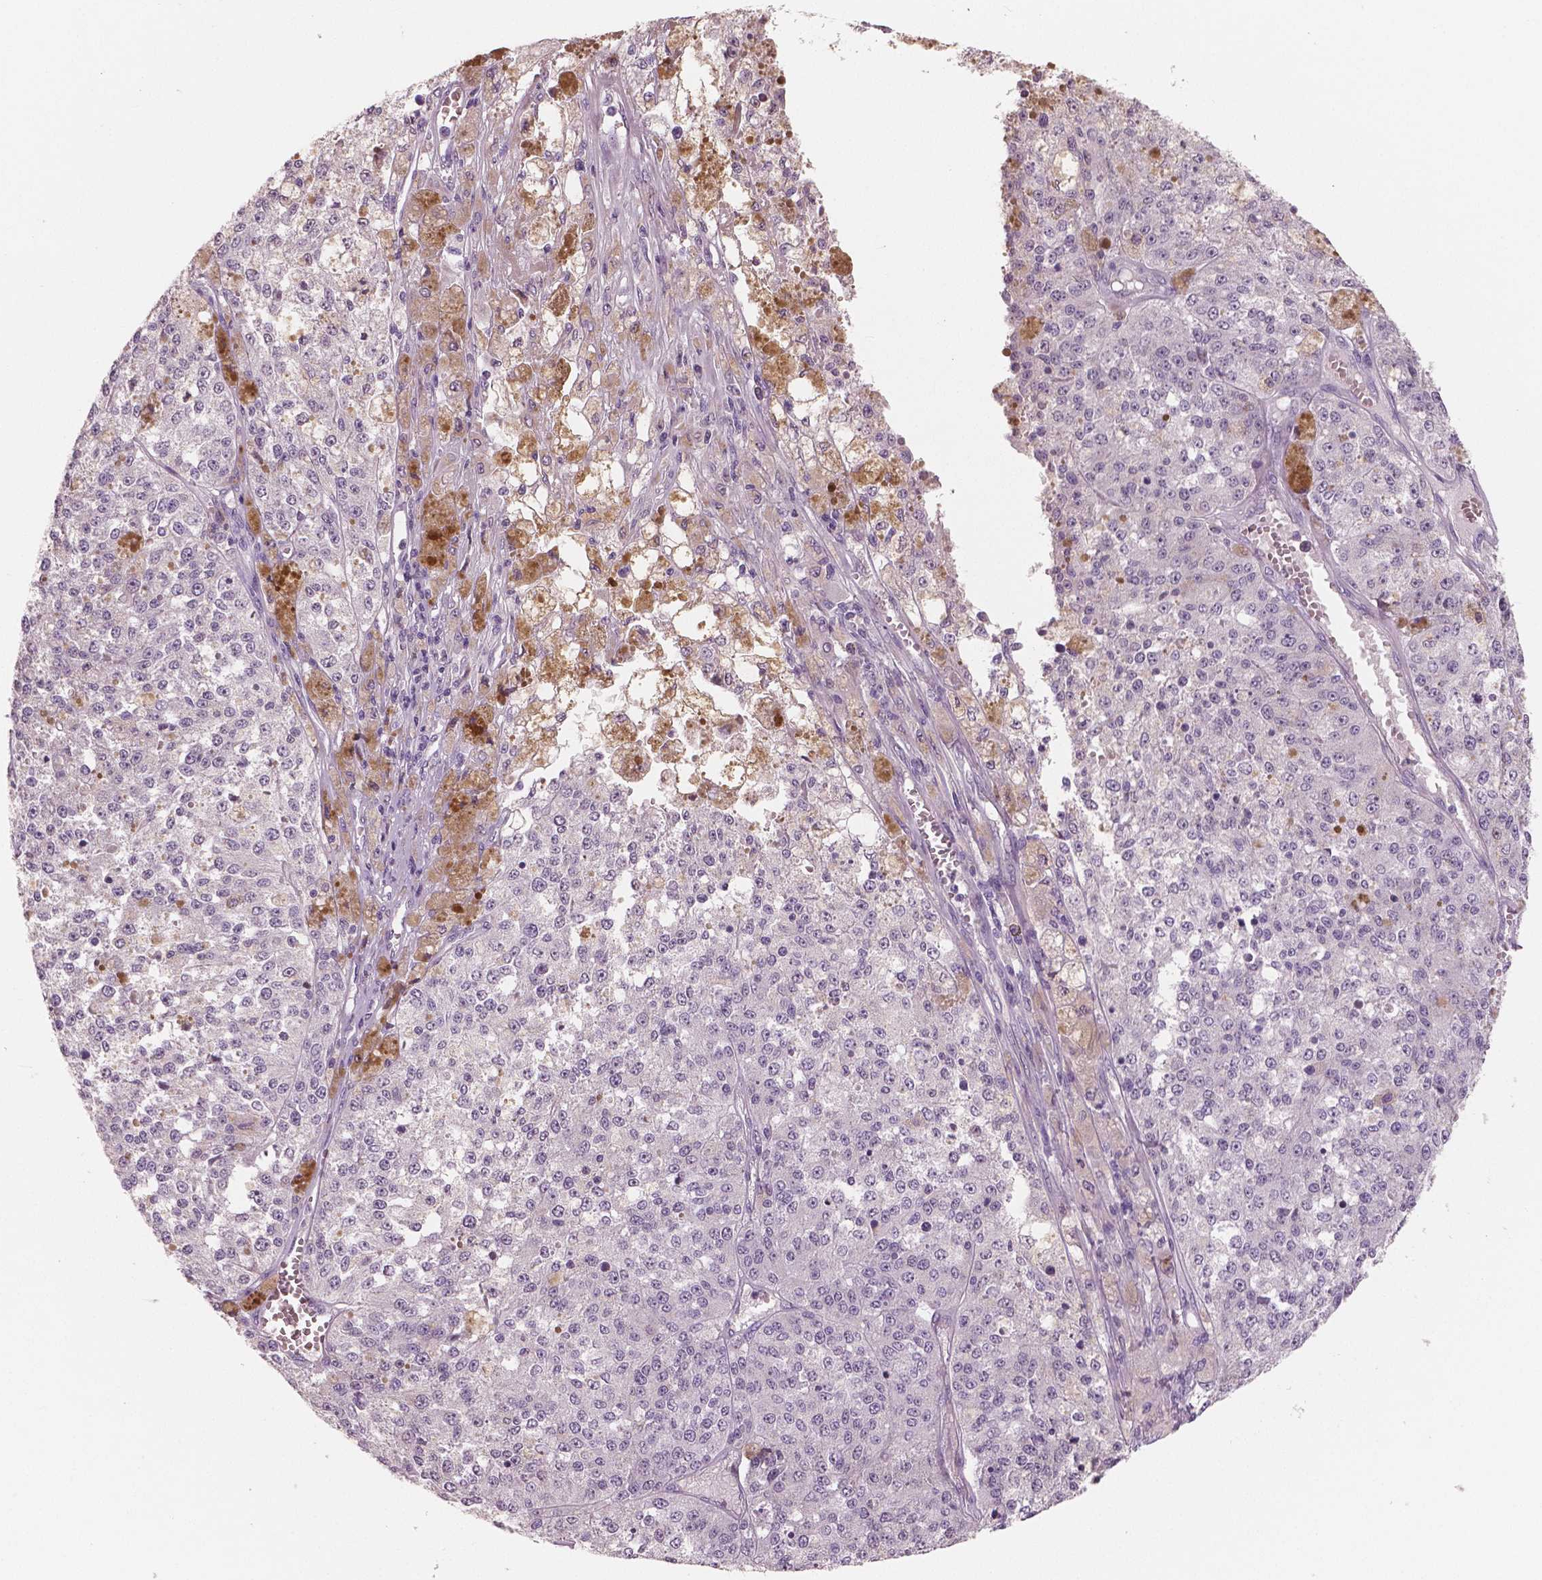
{"staining": {"intensity": "negative", "quantity": "none", "location": "none"}, "tissue": "melanoma", "cell_type": "Tumor cells", "image_type": "cancer", "snomed": [{"axis": "morphology", "description": "Malignant melanoma, Metastatic site"}, {"axis": "topography", "description": "Lymph node"}], "caption": "Human melanoma stained for a protein using IHC displays no staining in tumor cells.", "gene": "NECAB1", "patient": {"sex": "female", "age": 64}}